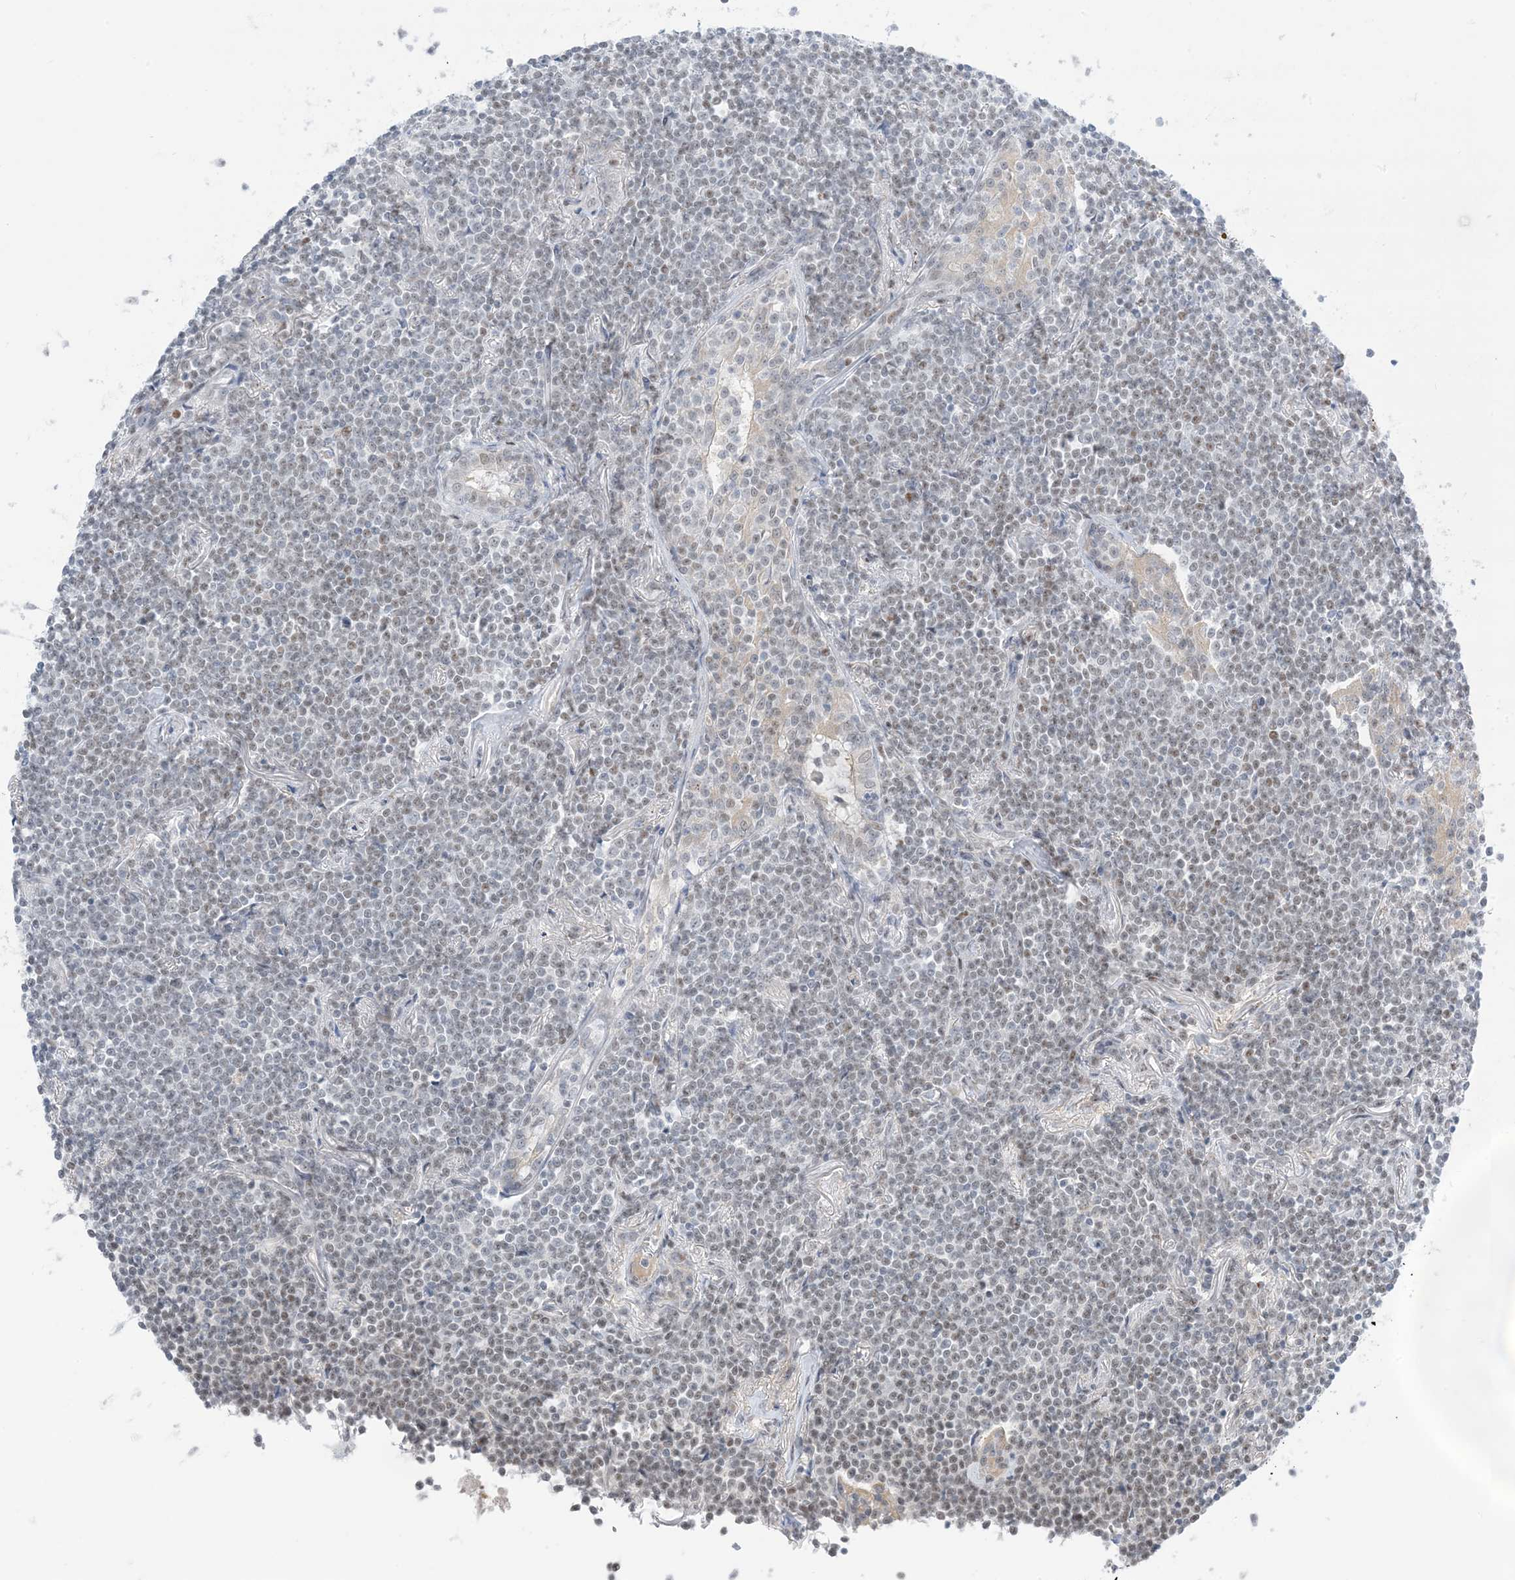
{"staining": {"intensity": "weak", "quantity": "<25%", "location": "nuclear"}, "tissue": "lymphoma", "cell_type": "Tumor cells", "image_type": "cancer", "snomed": [{"axis": "morphology", "description": "Malignant lymphoma, non-Hodgkin's type, Low grade"}, {"axis": "topography", "description": "Lung"}], "caption": "Immunohistochemistry (IHC) micrograph of neoplastic tissue: lymphoma stained with DAB (3,3'-diaminobenzidine) exhibits no significant protein staining in tumor cells.", "gene": "TFPT", "patient": {"sex": "female", "age": 71}}